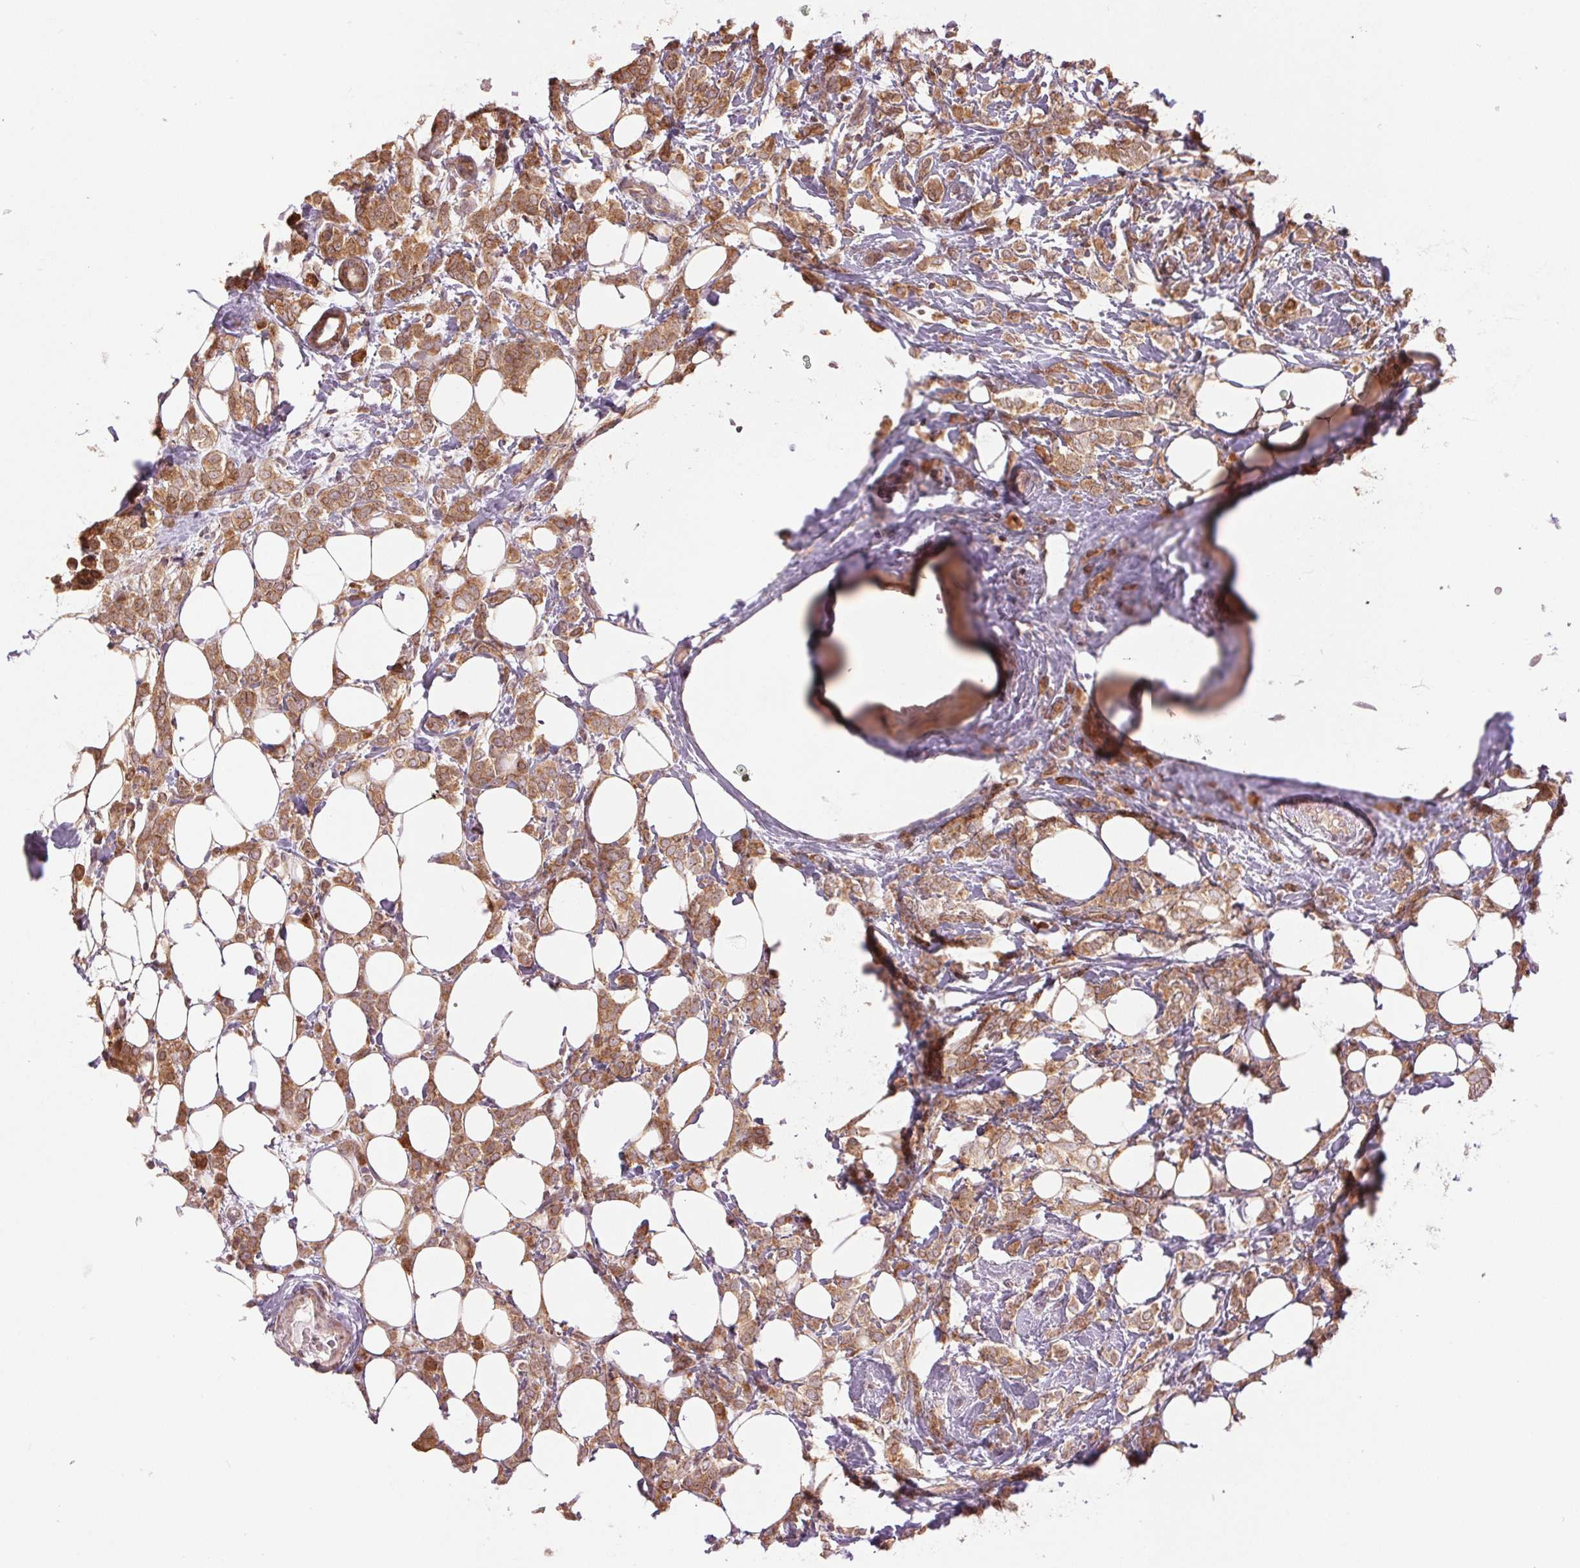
{"staining": {"intensity": "moderate", "quantity": ">75%", "location": "cytoplasmic/membranous"}, "tissue": "breast cancer", "cell_type": "Tumor cells", "image_type": "cancer", "snomed": [{"axis": "morphology", "description": "Lobular carcinoma"}, {"axis": "topography", "description": "Breast"}], "caption": "Breast lobular carcinoma stained with immunohistochemistry shows moderate cytoplasmic/membranous positivity in approximately >75% of tumor cells. Using DAB (brown) and hematoxylin (blue) stains, captured at high magnification using brightfield microscopy.", "gene": "BTF3L4", "patient": {"sex": "female", "age": 49}}